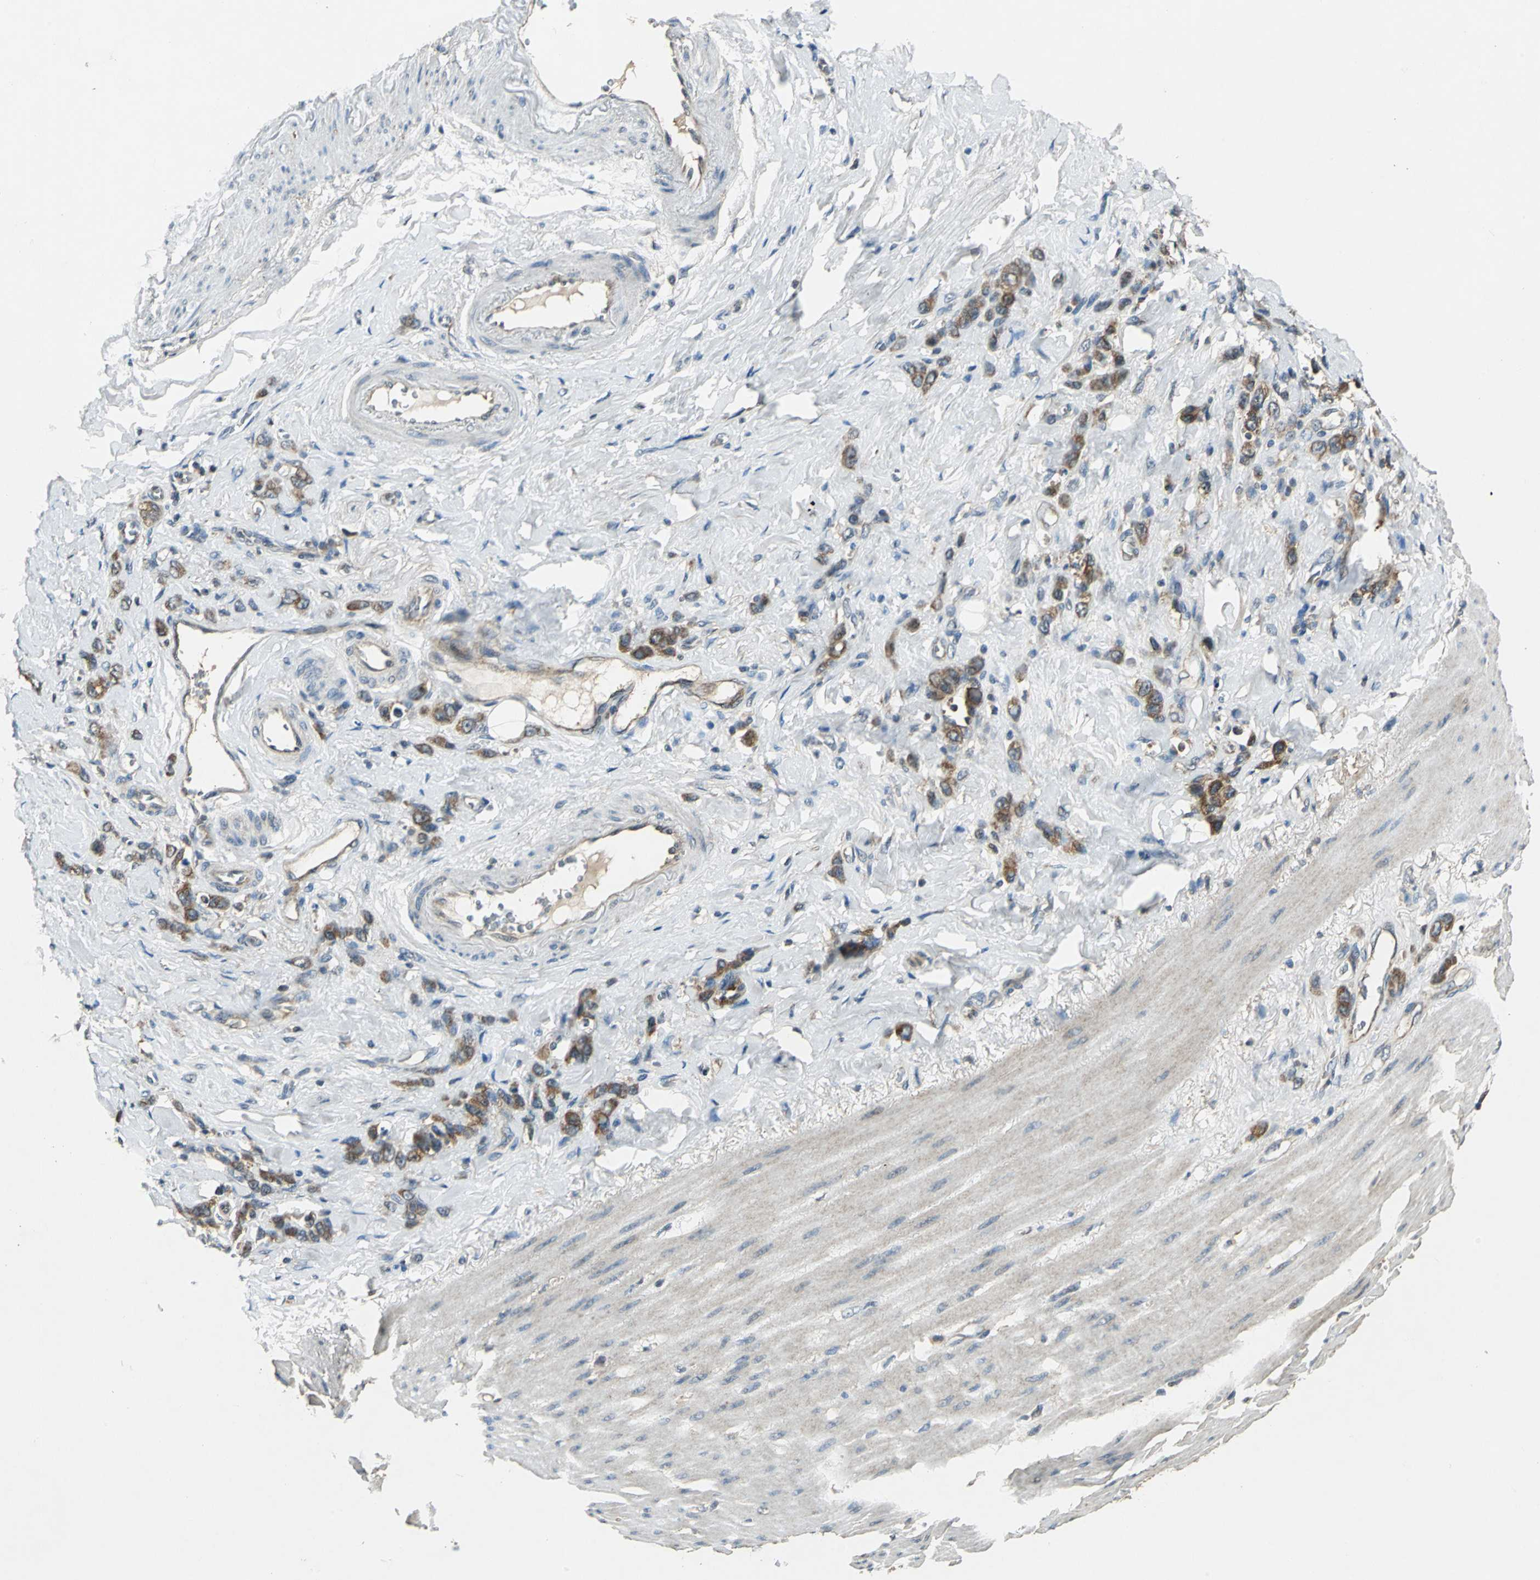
{"staining": {"intensity": "strong", "quantity": ">75%", "location": "cytoplasmic/membranous"}, "tissue": "stomach cancer", "cell_type": "Tumor cells", "image_type": "cancer", "snomed": [{"axis": "morphology", "description": "Normal tissue, NOS"}, {"axis": "morphology", "description": "Adenocarcinoma, NOS"}, {"axis": "topography", "description": "Stomach"}], "caption": "This is a micrograph of immunohistochemistry staining of stomach adenocarcinoma, which shows strong staining in the cytoplasmic/membranous of tumor cells.", "gene": "AHSA1", "patient": {"sex": "male", "age": 82}}